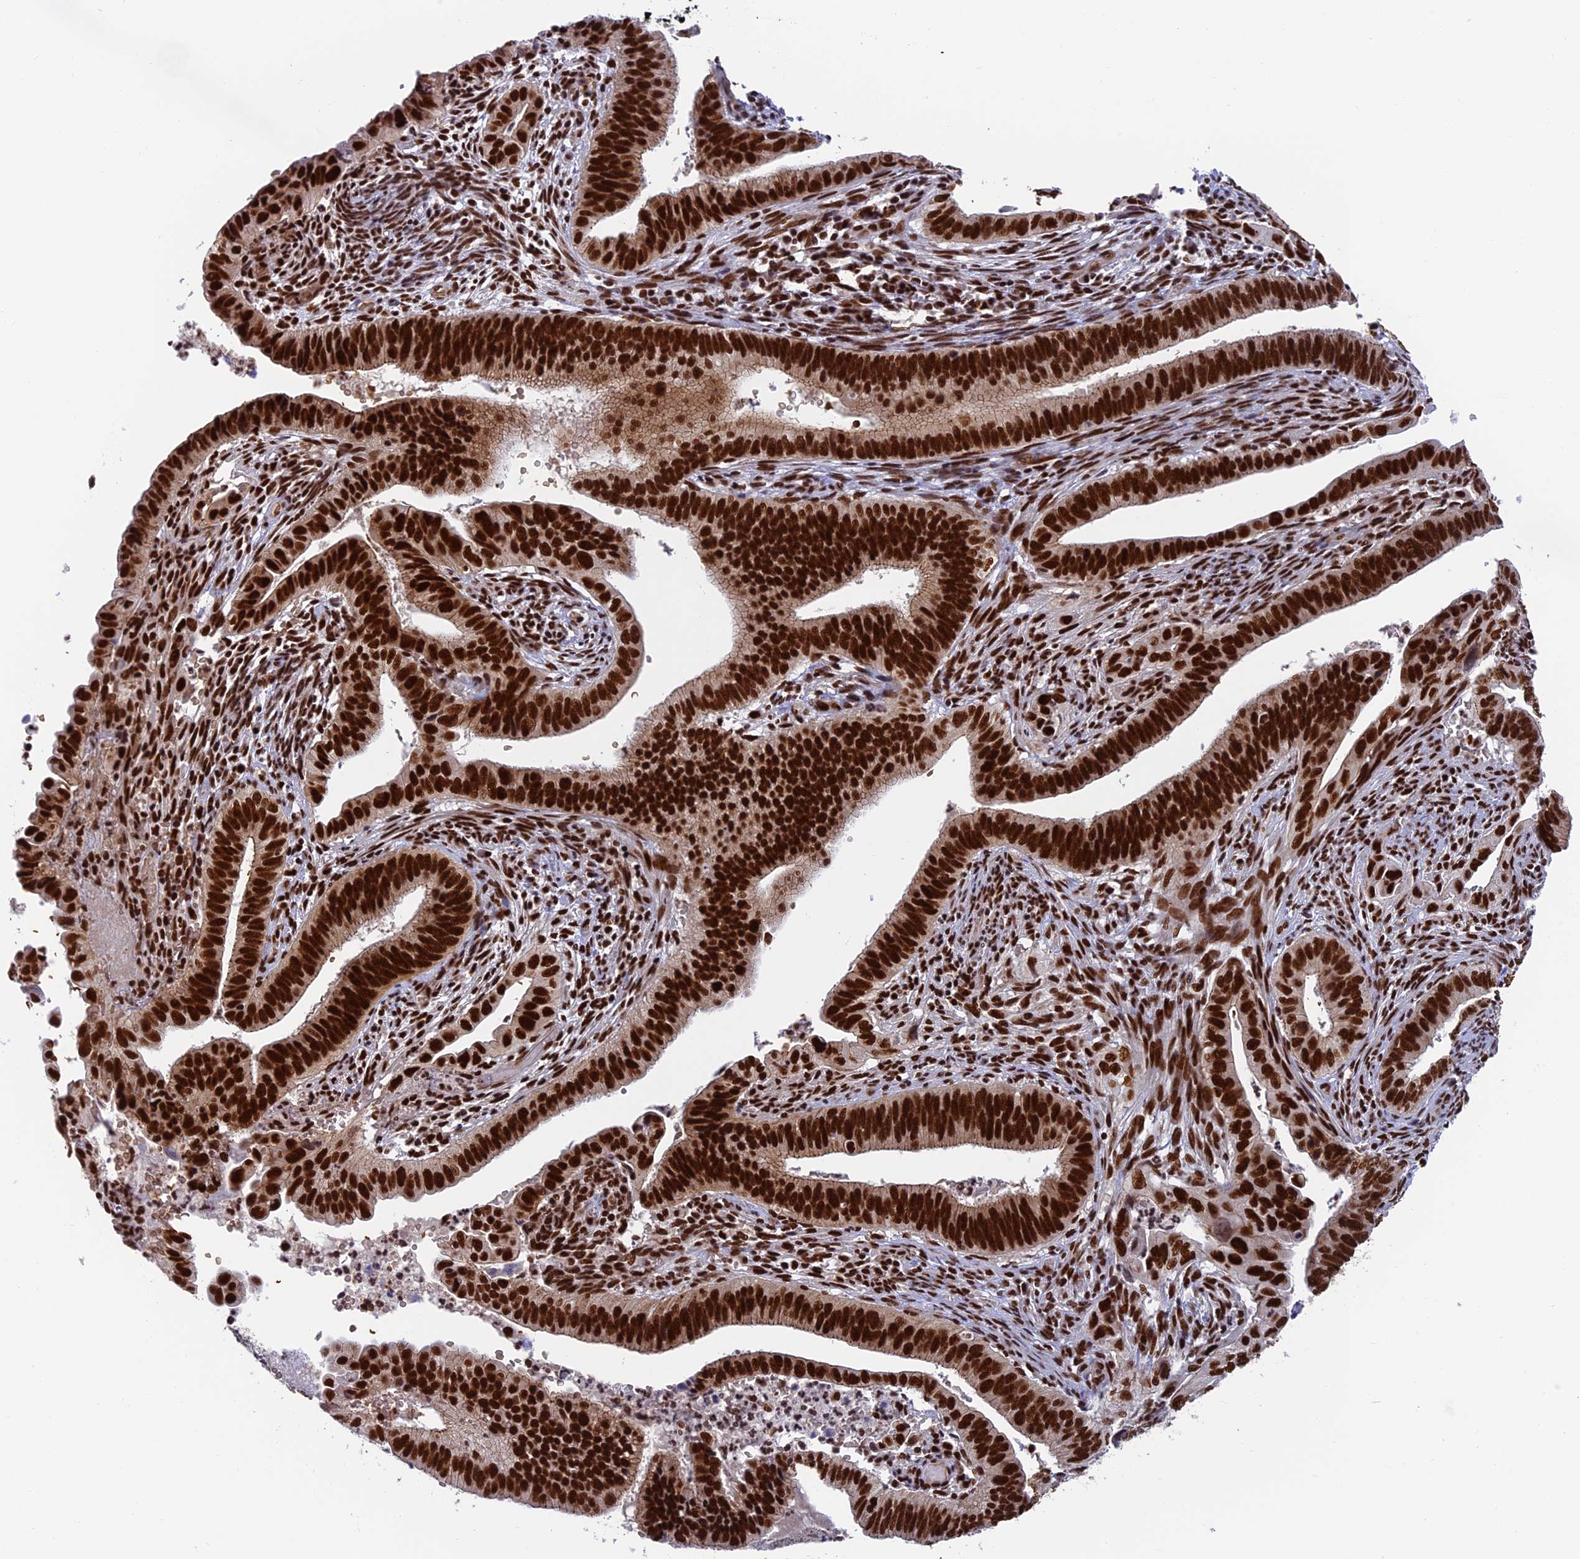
{"staining": {"intensity": "strong", "quantity": ">75%", "location": "nuclear"}, "tissue": "cervical cancer", "cell_type": "Tumor cells", "image_type": "cancer", "snomed": [{"axis": "morphology", "description": "Adenocarcinoma, NOS"}, {"axis": "topography", "description": "Cervix"}], "caption": "Protein expression analysis of human cervical cancer (adenocarcinoma) reveals strong nuclear positivity in approximately >75% of tumor cells.", "gene": "EEF1AKMT3", "patient": {"sex": "female", "age": 42}}